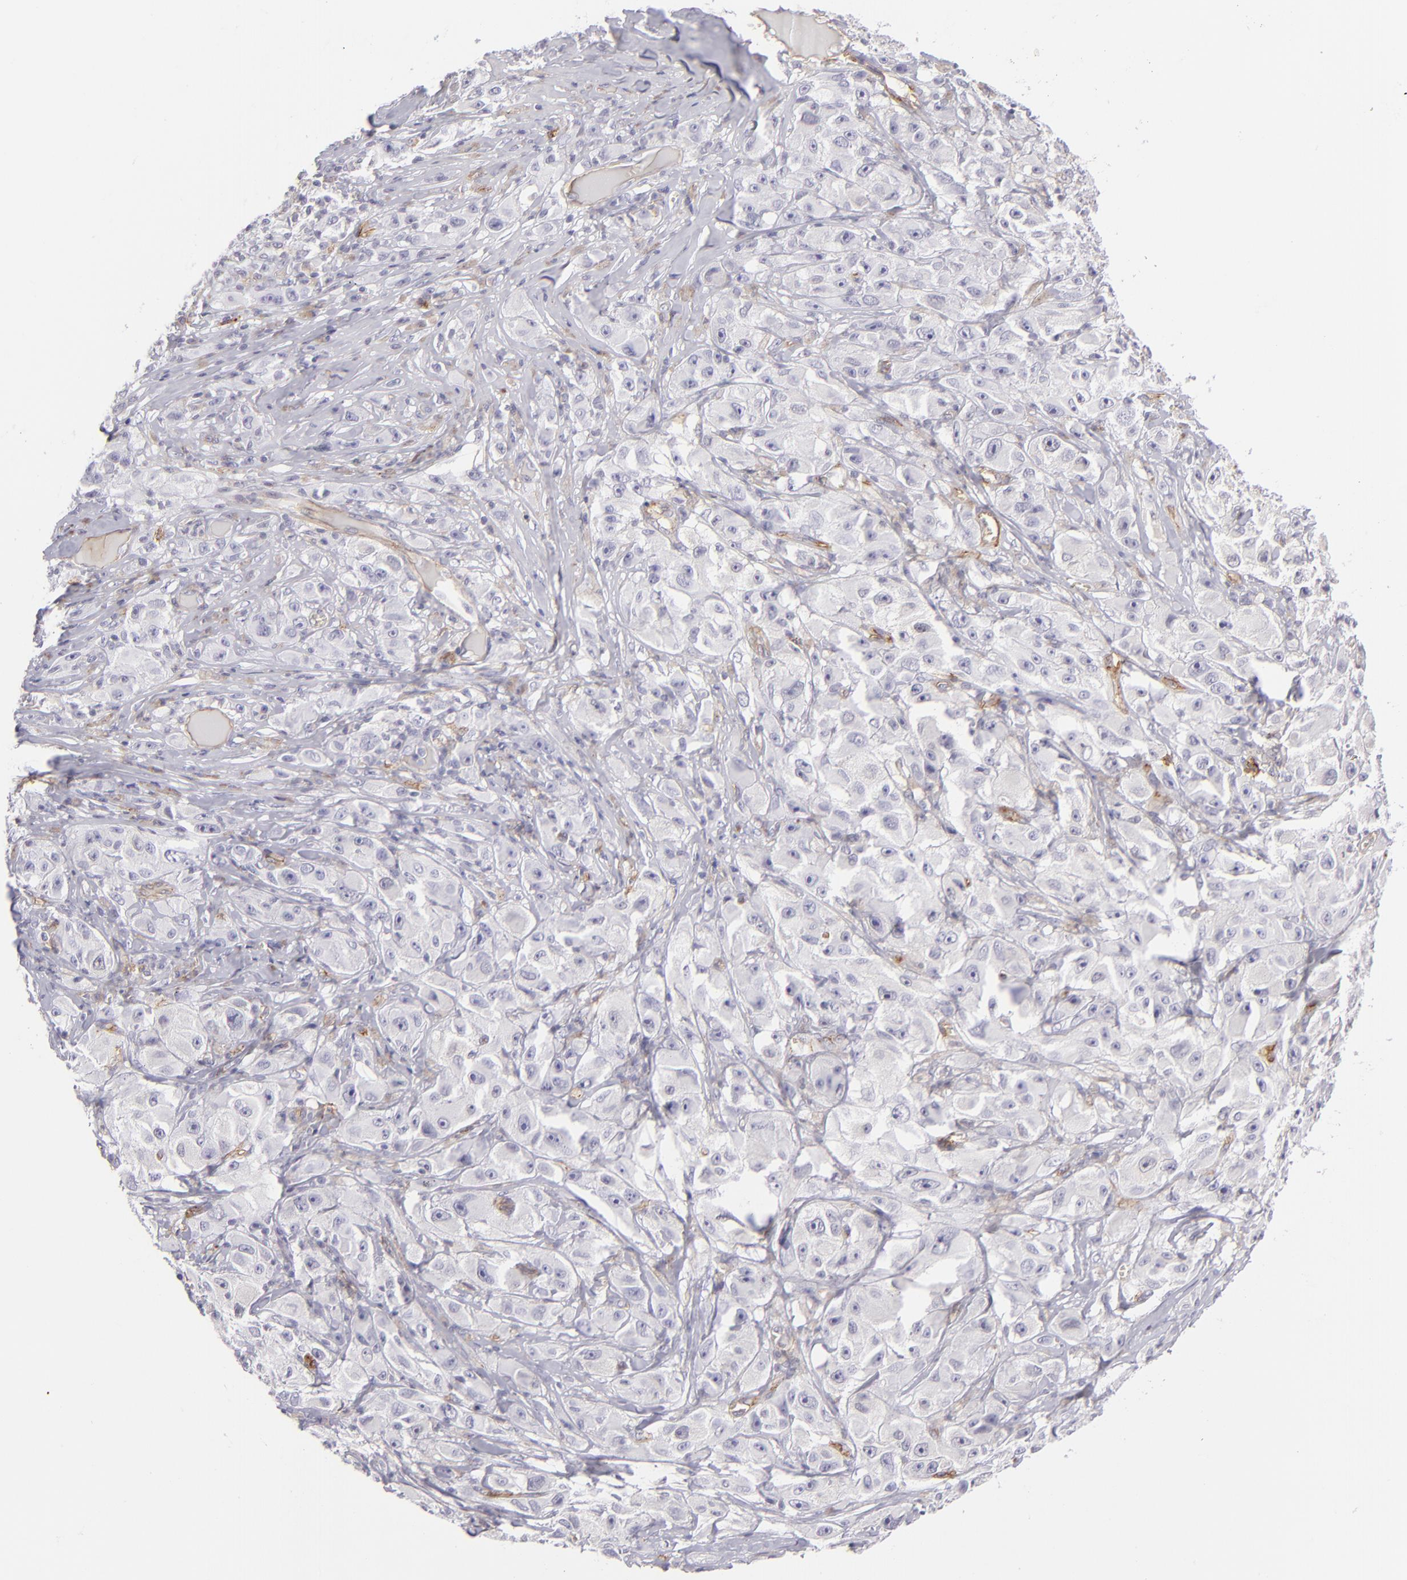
{"staining": {"intensity": "negative", "quantity": "none", "location": "none"}, "tissue": "melanoma", "cell_type": "Tumor cells", "image_type": "cancer", "snomed": [{"axis": "morphology", "description": "Malignant melanoma, NOS"}, {"axis": "topography", "description": "Skin"}], "caption": "This is a photomicrograph of IHC staining of melanoma, which shows no staining in tumor cells.", "gene": "THBD", "patient": {"sex": "male", "age": 56}}